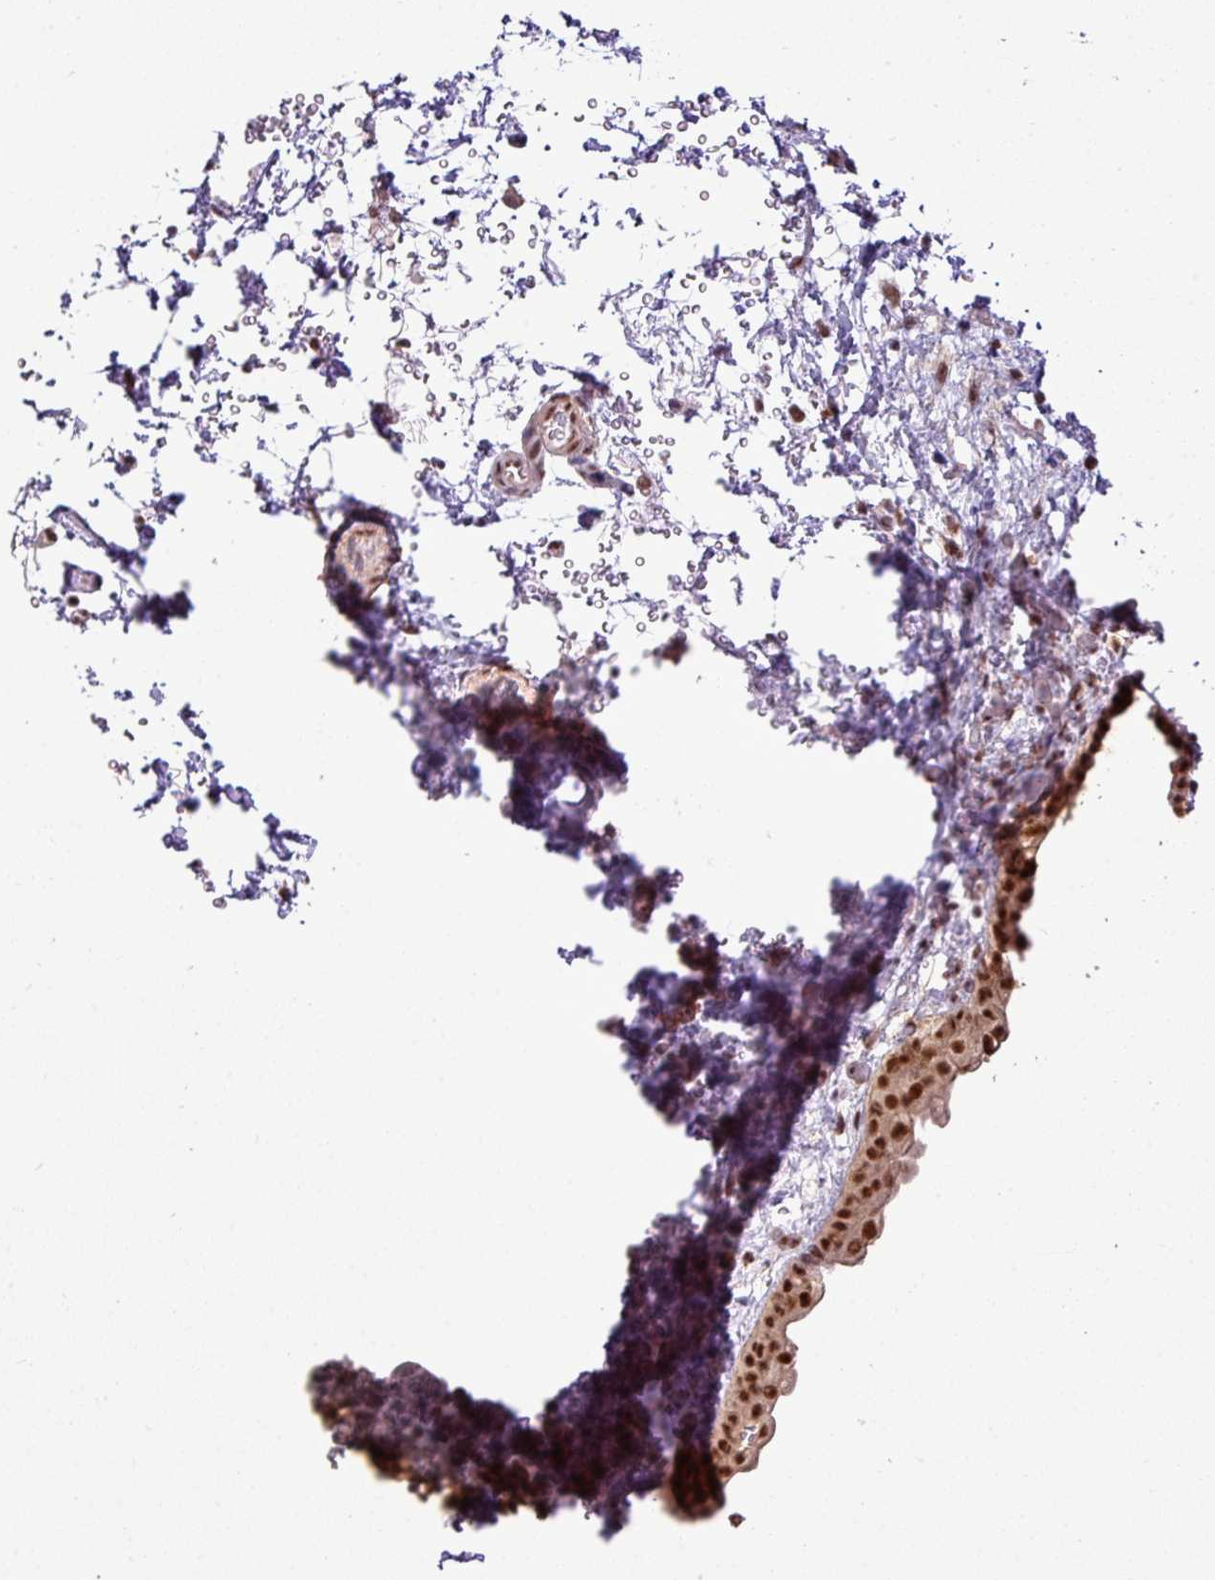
{"staining": {"intensity": "strong", "quantity": ">75%", "location": "nuclear"}, "tissue": "urinary bladder", "cell_type": "Urothelial cells", "image_type": "normal", "snomed": [{"axis": "morphology", "description": "Normal tissue, NOS"}, {"axis": "topography", "description": "Urinary bladder"}], "caption": "Urinary bladder was stained to show a protein in brown. There is high levels of strong nuclear positivity in approximately >75% of urothelial cells. The staining was performed using DAB (3,3'-diaminobenzidine) to visualize the protein expression in brown, while the nuclei were stained in blue with hematoxylin (Magnification: 20x).", "gene": "ZNF217", "patient": {"sex": "male", "age": 69}}